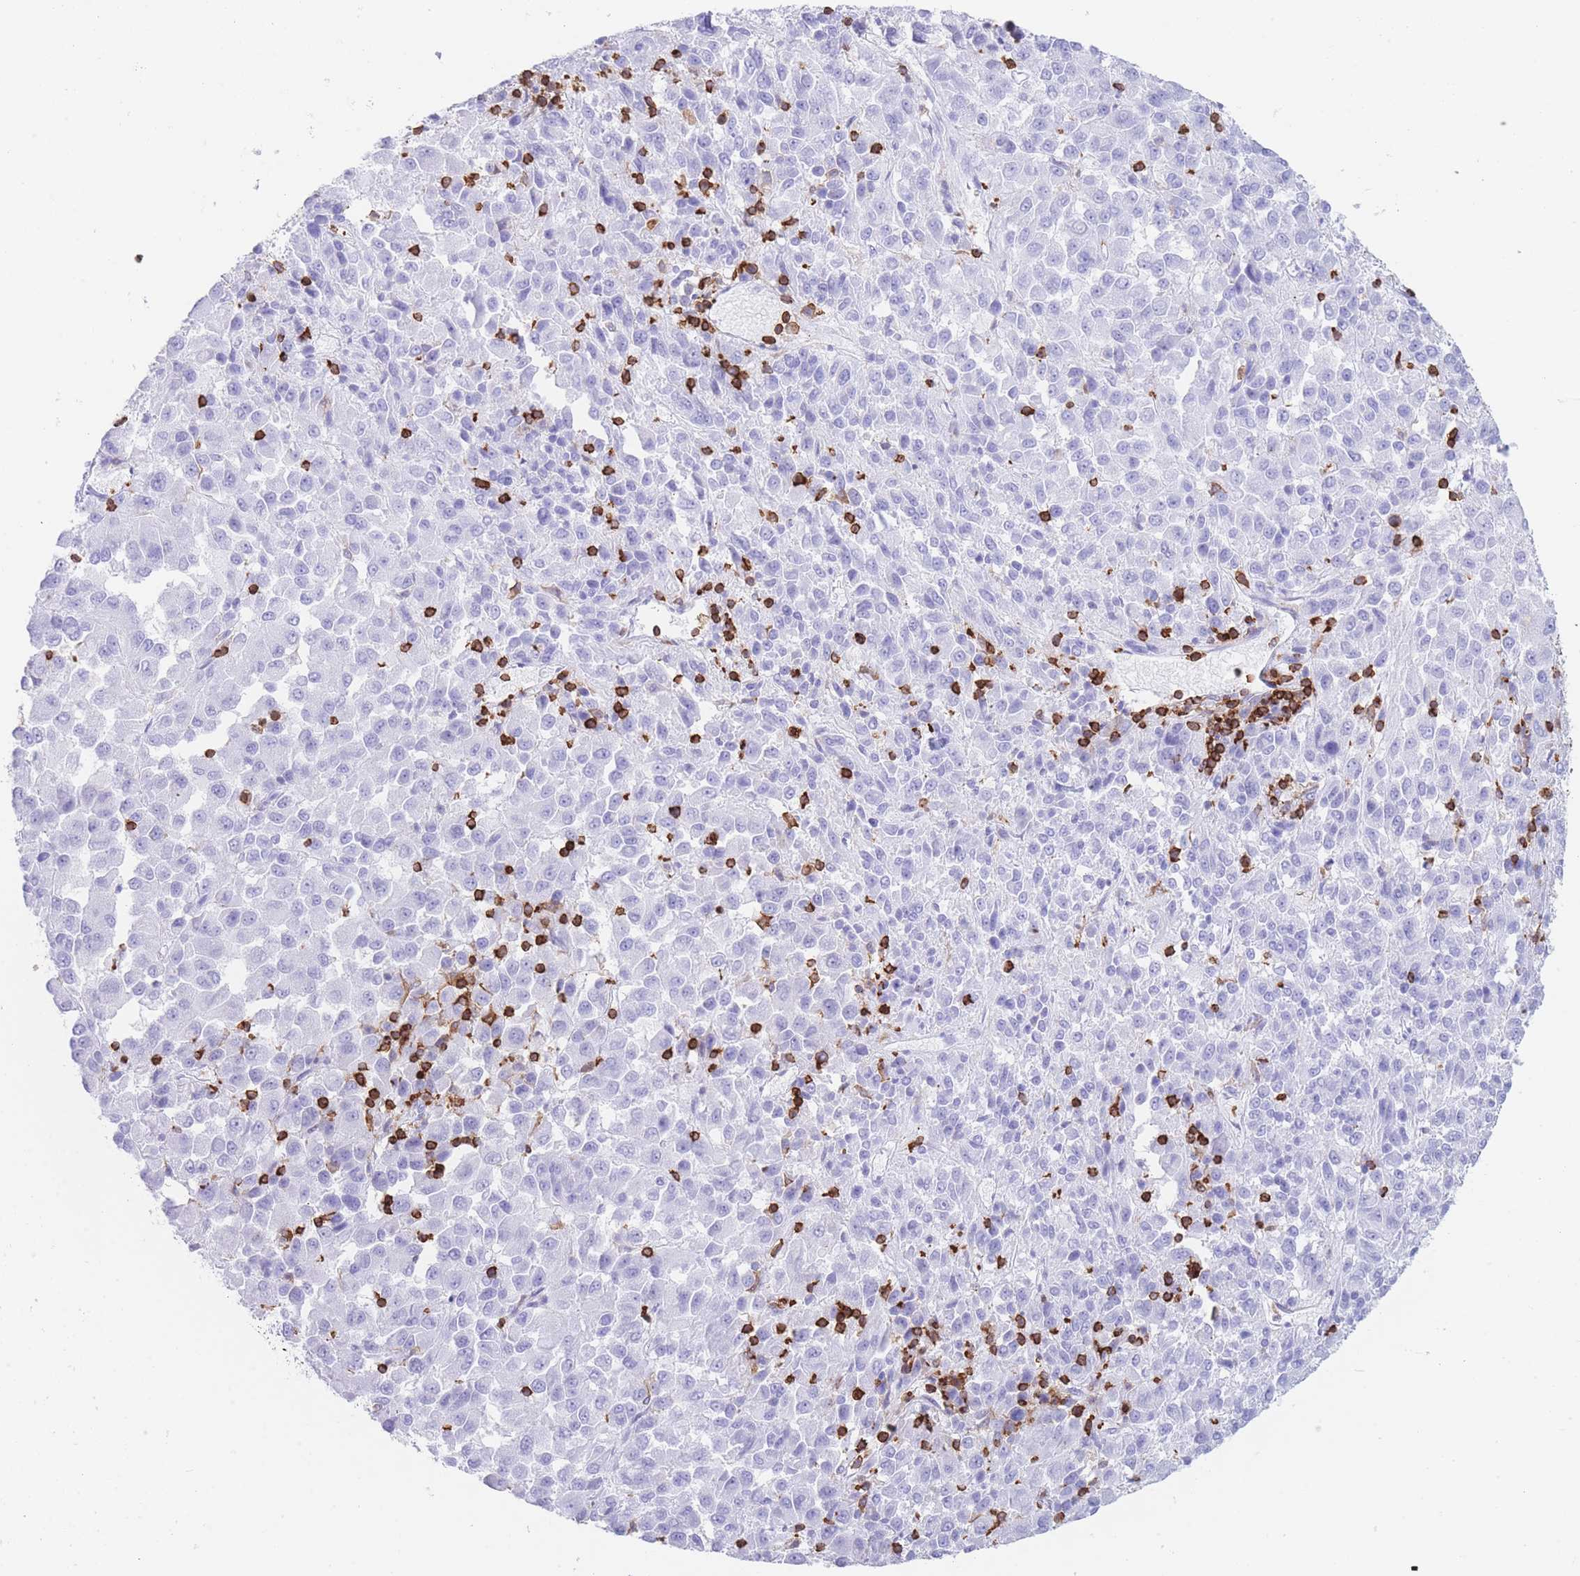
{"staining": {"intensity": "negative", "quantity": "none", "location": "none"}, "tissue": "melanoma", "cell_type": "Tumor cells", "image_type": "cancer", "snomed": [{"axis": "morphology", "description": "Malignant melanoma, Metastatic site"}, {"axis": "topography", "description": "Lung"}], "caption": "The image displays no significant expression in tumor cells of melanoma. The staining was performed using DAB to visualize the protein expression in brown, while the nuclei were stained in blue with hematoxylin (Magnification: 20x).", "gene": "CORO1A", "patient": {"sex": "male", "age": 64}}